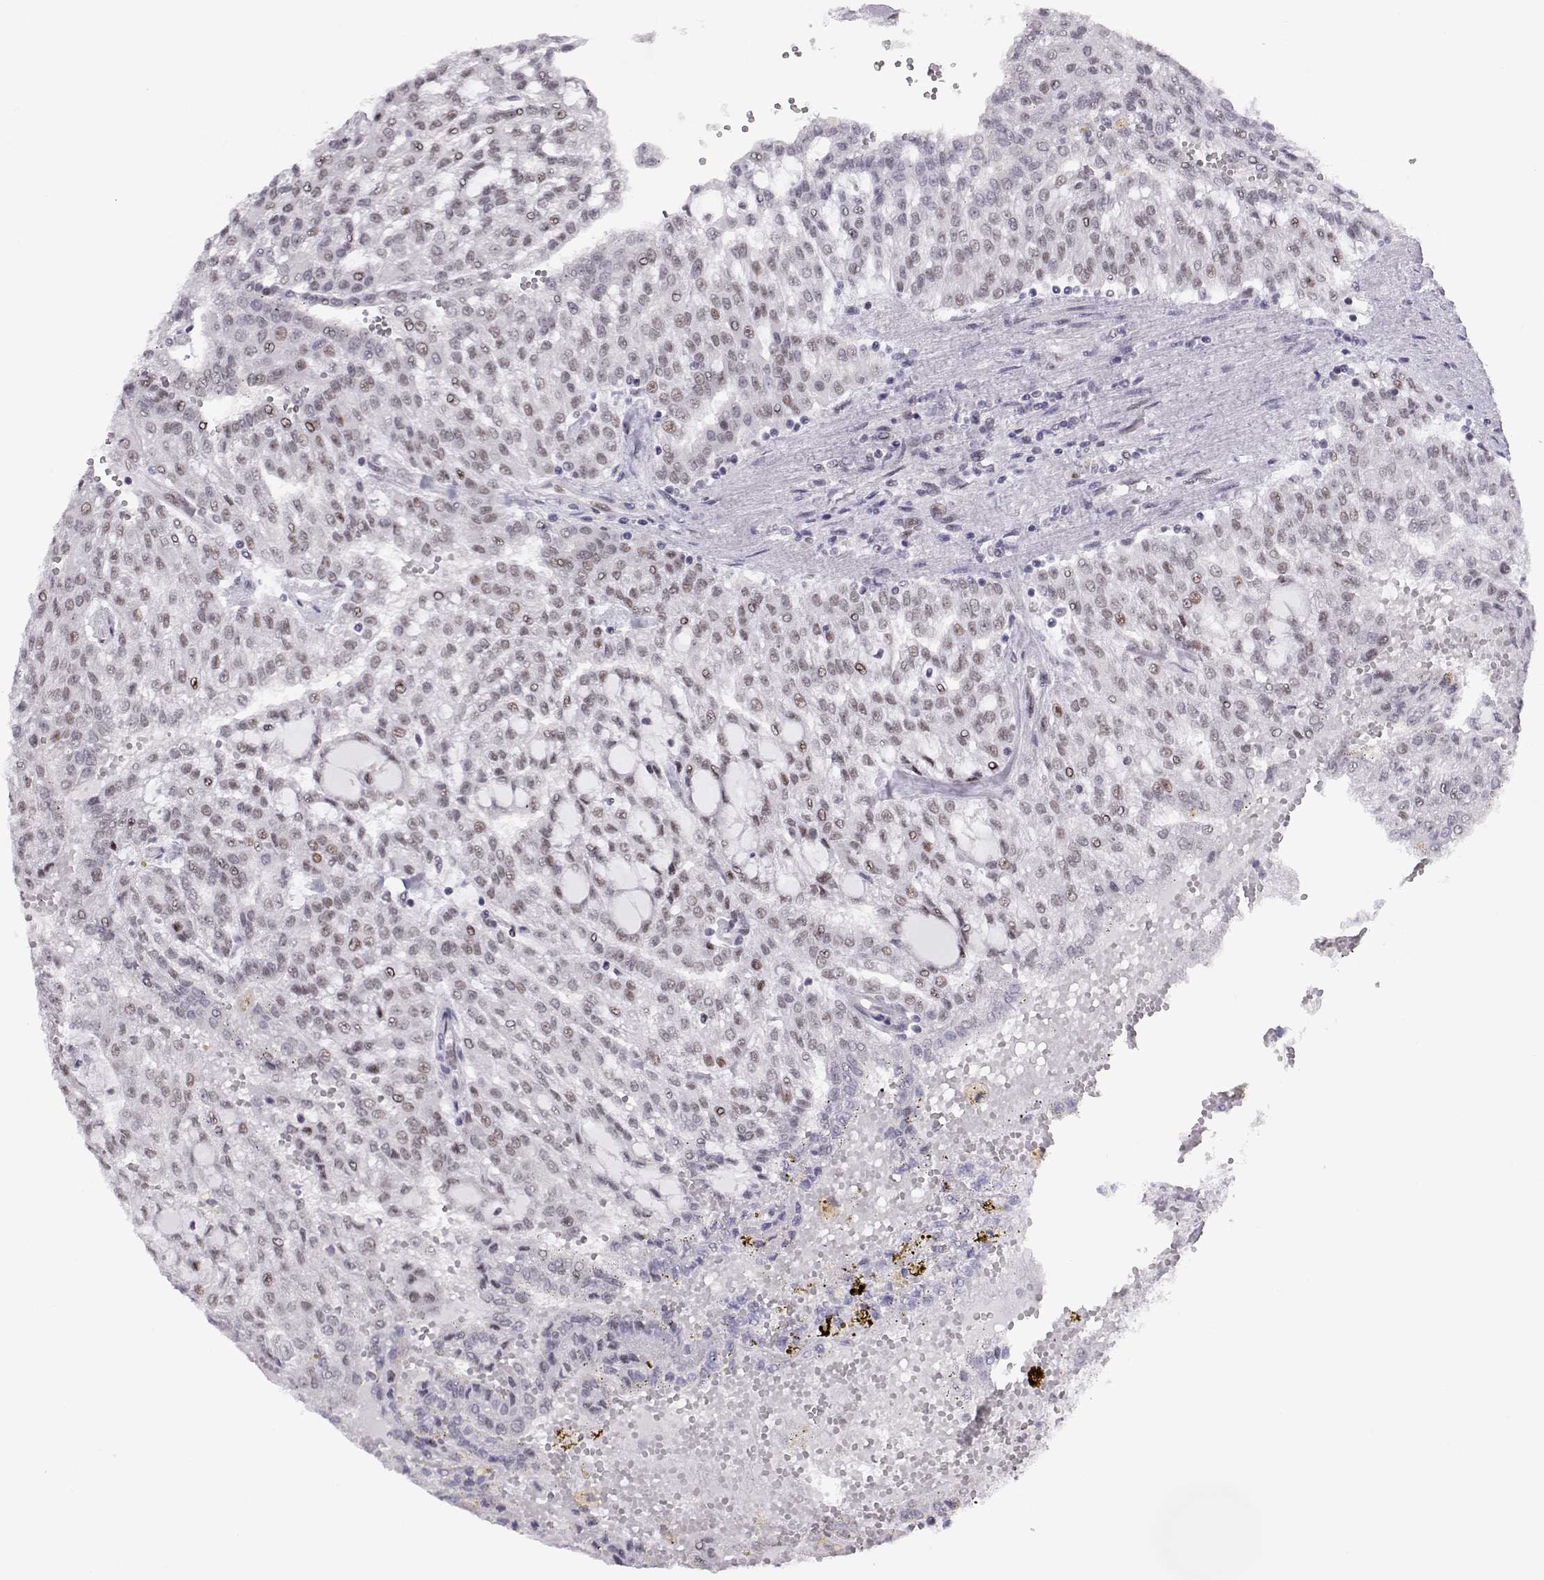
{"staining": {"intensity": "weak", "quantity": "25%-75%", "location": "nuclear"}, "tissue": "renal cancer", "cell_type": "Tumor cells", "image_type": "cancer", "snomed": [{"axis": "morphology", "description": "Adenocarcinoma, NOS"}, {"axis": "topography", "description": "Kidney"}], "caption": "Renal adenocarcinoma tissue displays weak nuclear expression in approximately 25%-75% of tumor cells, visualized by immunohistochemistry. The protein of interest is shown in brown color, while the nuclei are stained blue.", "gene": "SIX6", "patient": {"sex": "male", "age": 63}}